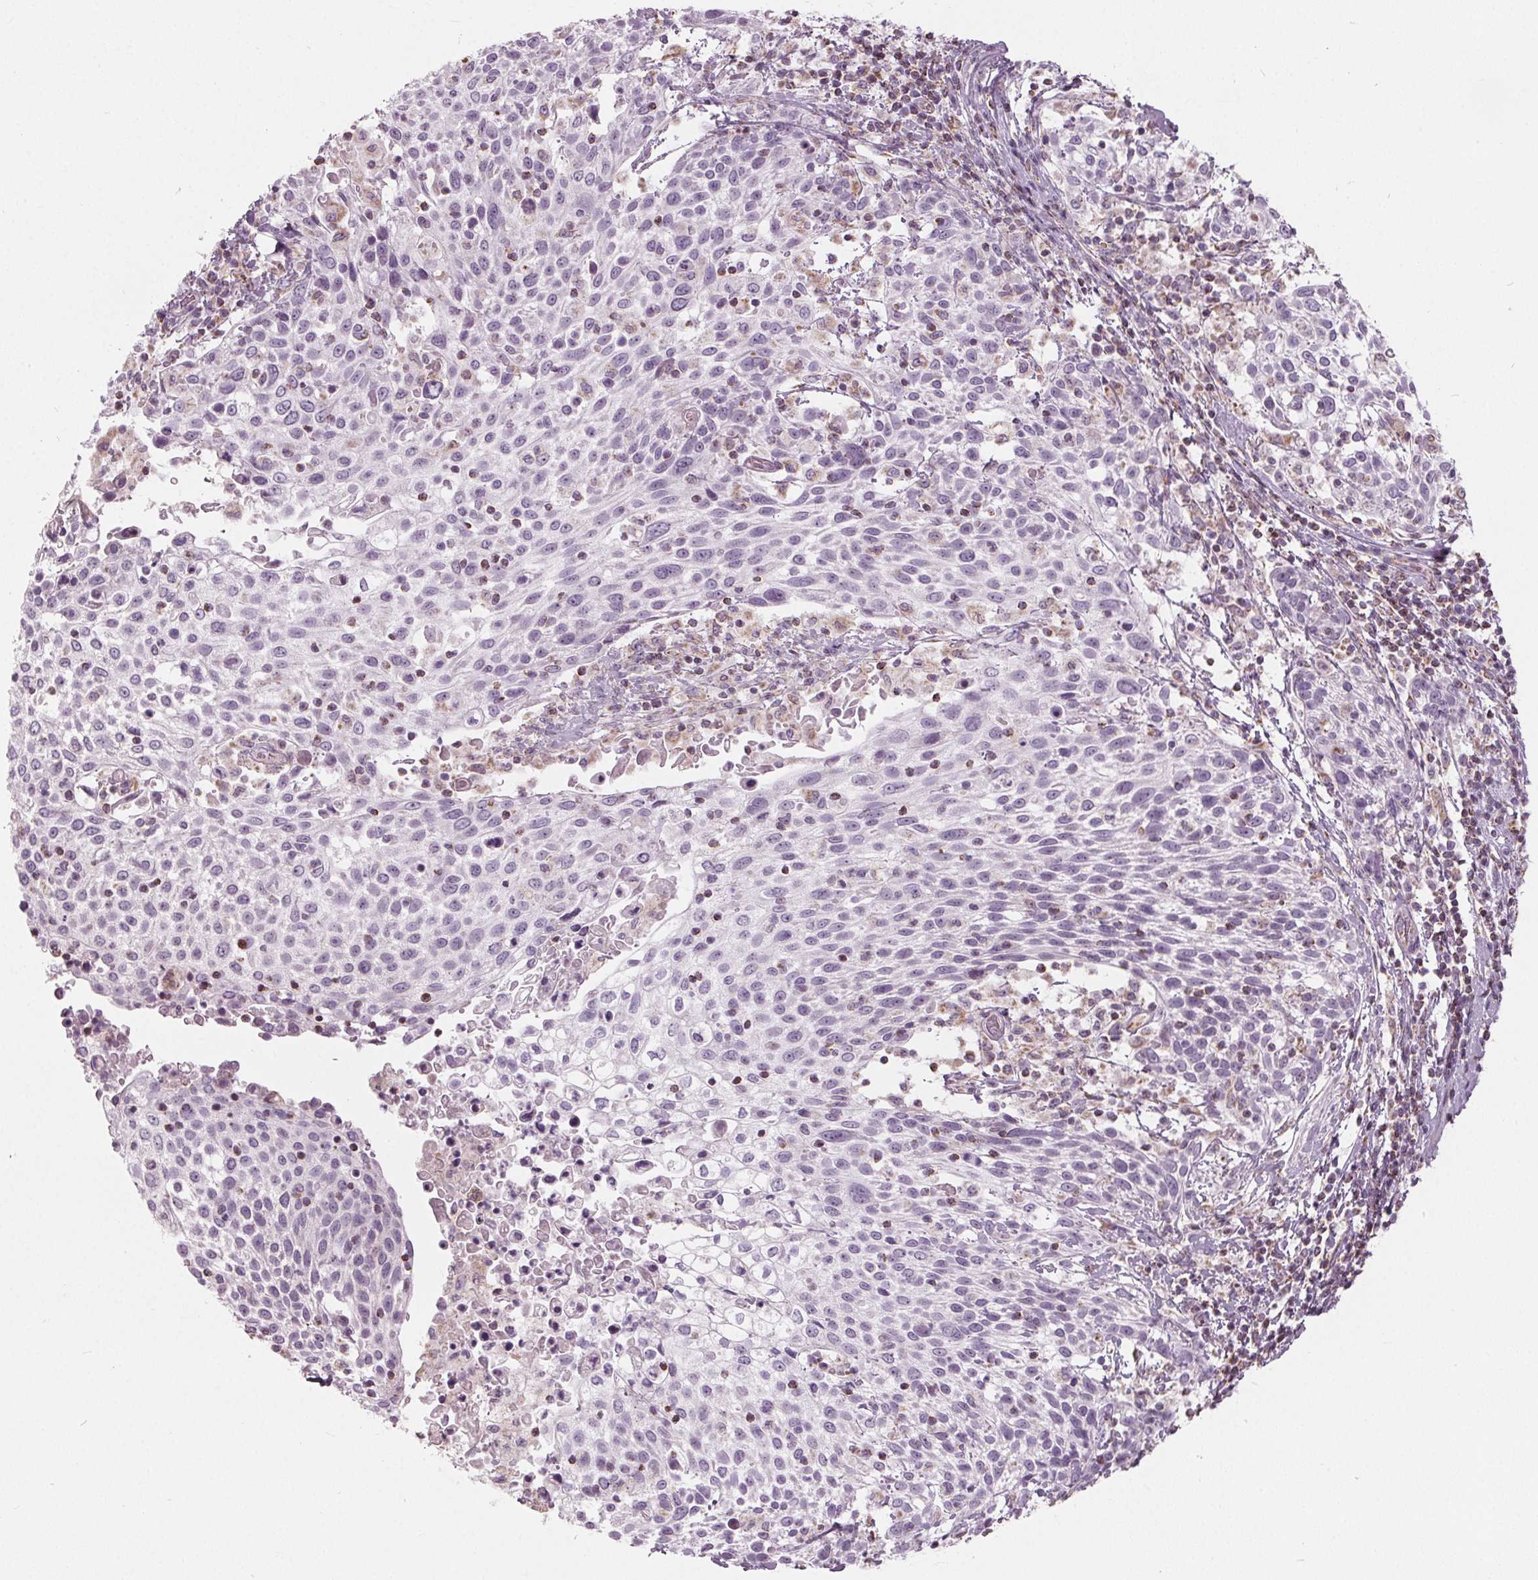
{"staining": {"intensity": "negative", "quantity": "none", "location": "none"}, "tissue": "cervical cancer", "cell_type": "Tumor cells", "image_type": "cancer", "snomed": [{"axis": "morphology", "description": "Squamous cell carcinoma, NOS"}, {"axis": "topography", "description": "Cervix"}], "caption": "Tumor cells are negative for protein expression in human squamous cell carcinoma (cervical). (DAB (3,3'-diaminobenzidine) immunohistochemistry, high magnification).", "gene": "ECI2", "patient": {"sex": "female", "age": 61}}